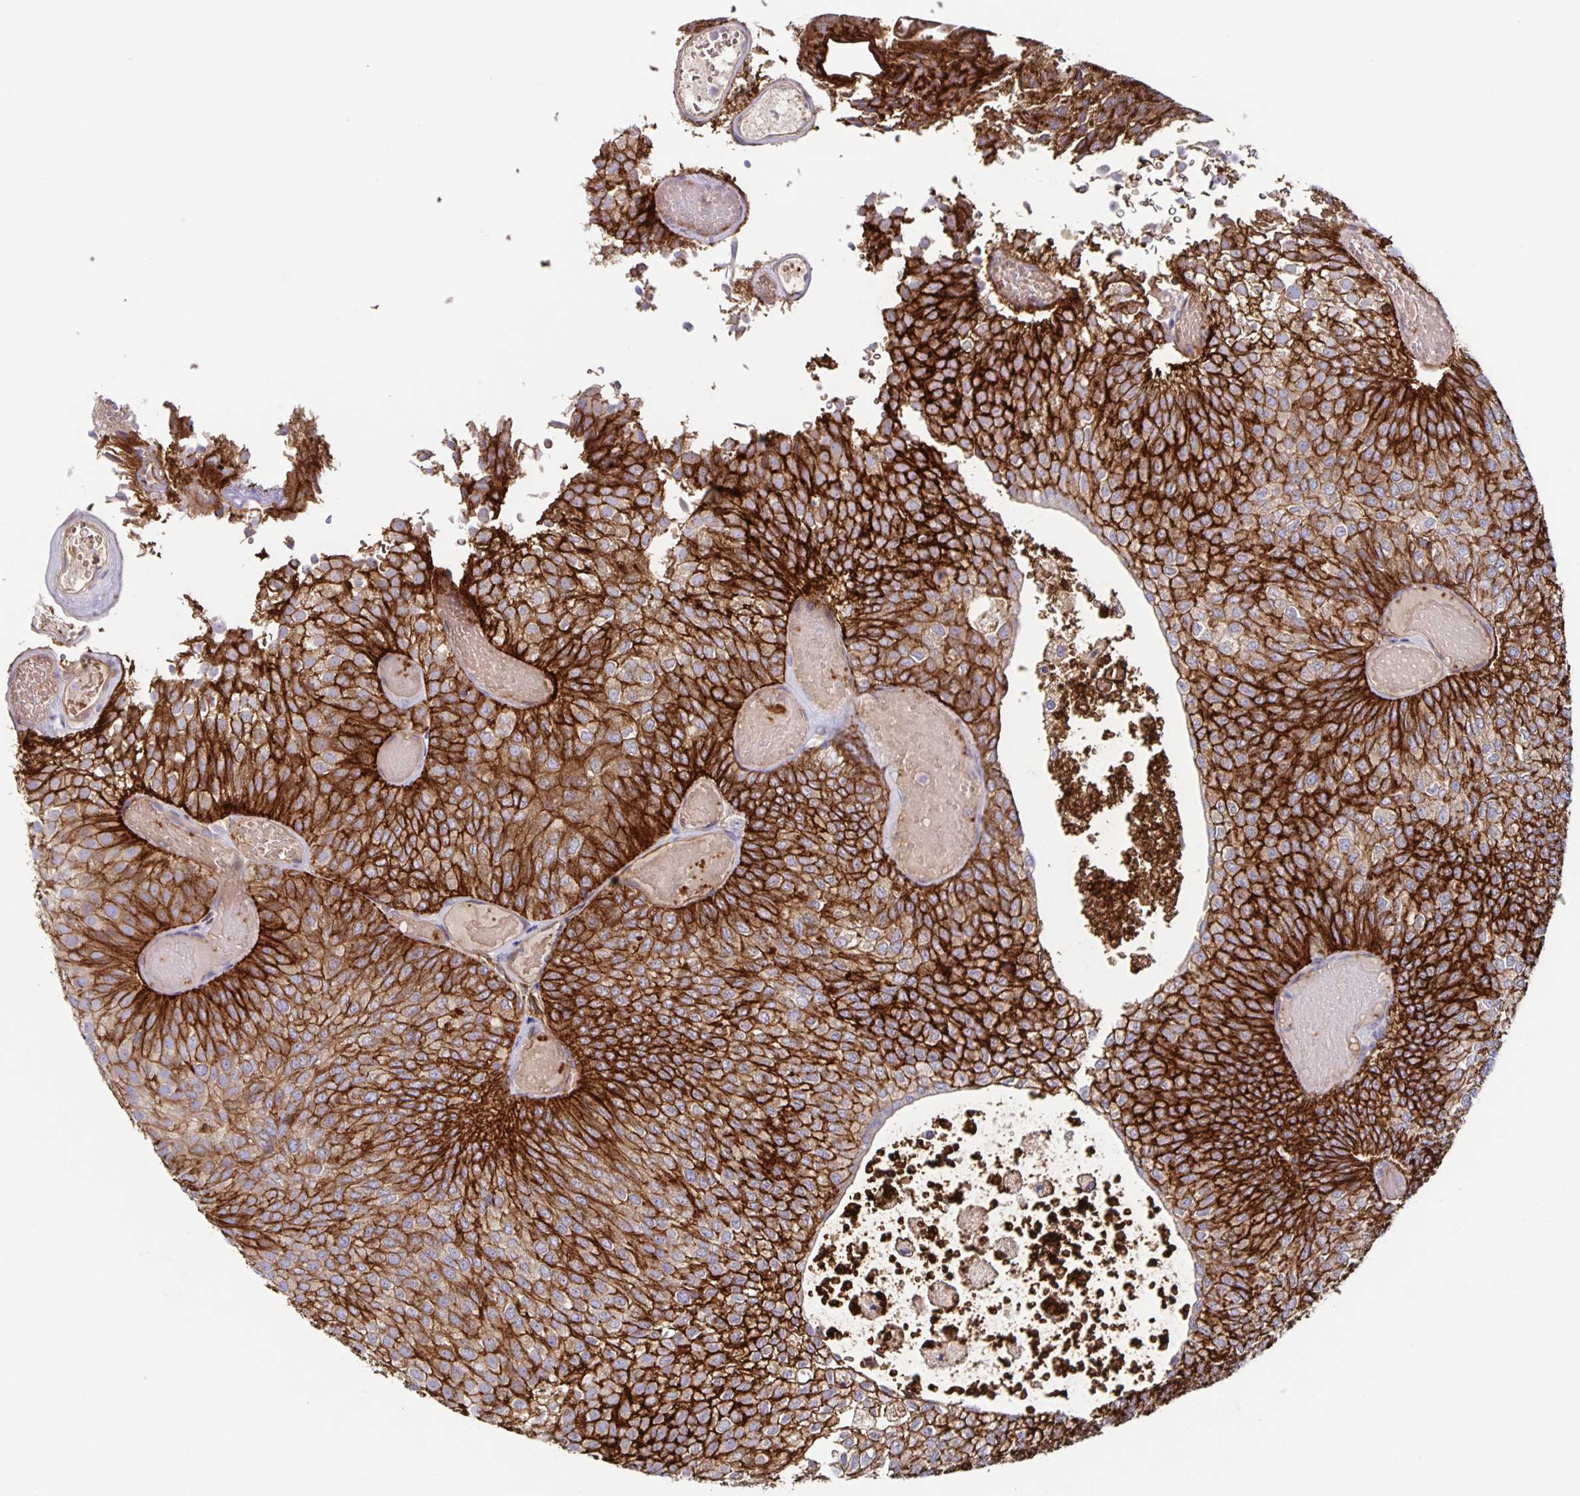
{"staining": {"intensity": "strong", "quantity": ">75%", "location": "cytoplasmic/membranous"}, "tissue": "urothelial cancer", "cell_type": "Tumor cells", "image_type": "cancer", "snomed": [{"axis": "morphology", "description": "Urothelial carcinoma, Low grade"}, {"axis": "topography", "description": "Urinary bladder"}], "caption": "Approximately >75% of tumor cells in human low-grade urothelial carcinoma display strong cytoplasmic/membranous protein staining as visualized by brown immunohistochemical staining.", "gene": "ITGA2", "patient": {"sex": "male", "age": 78}}